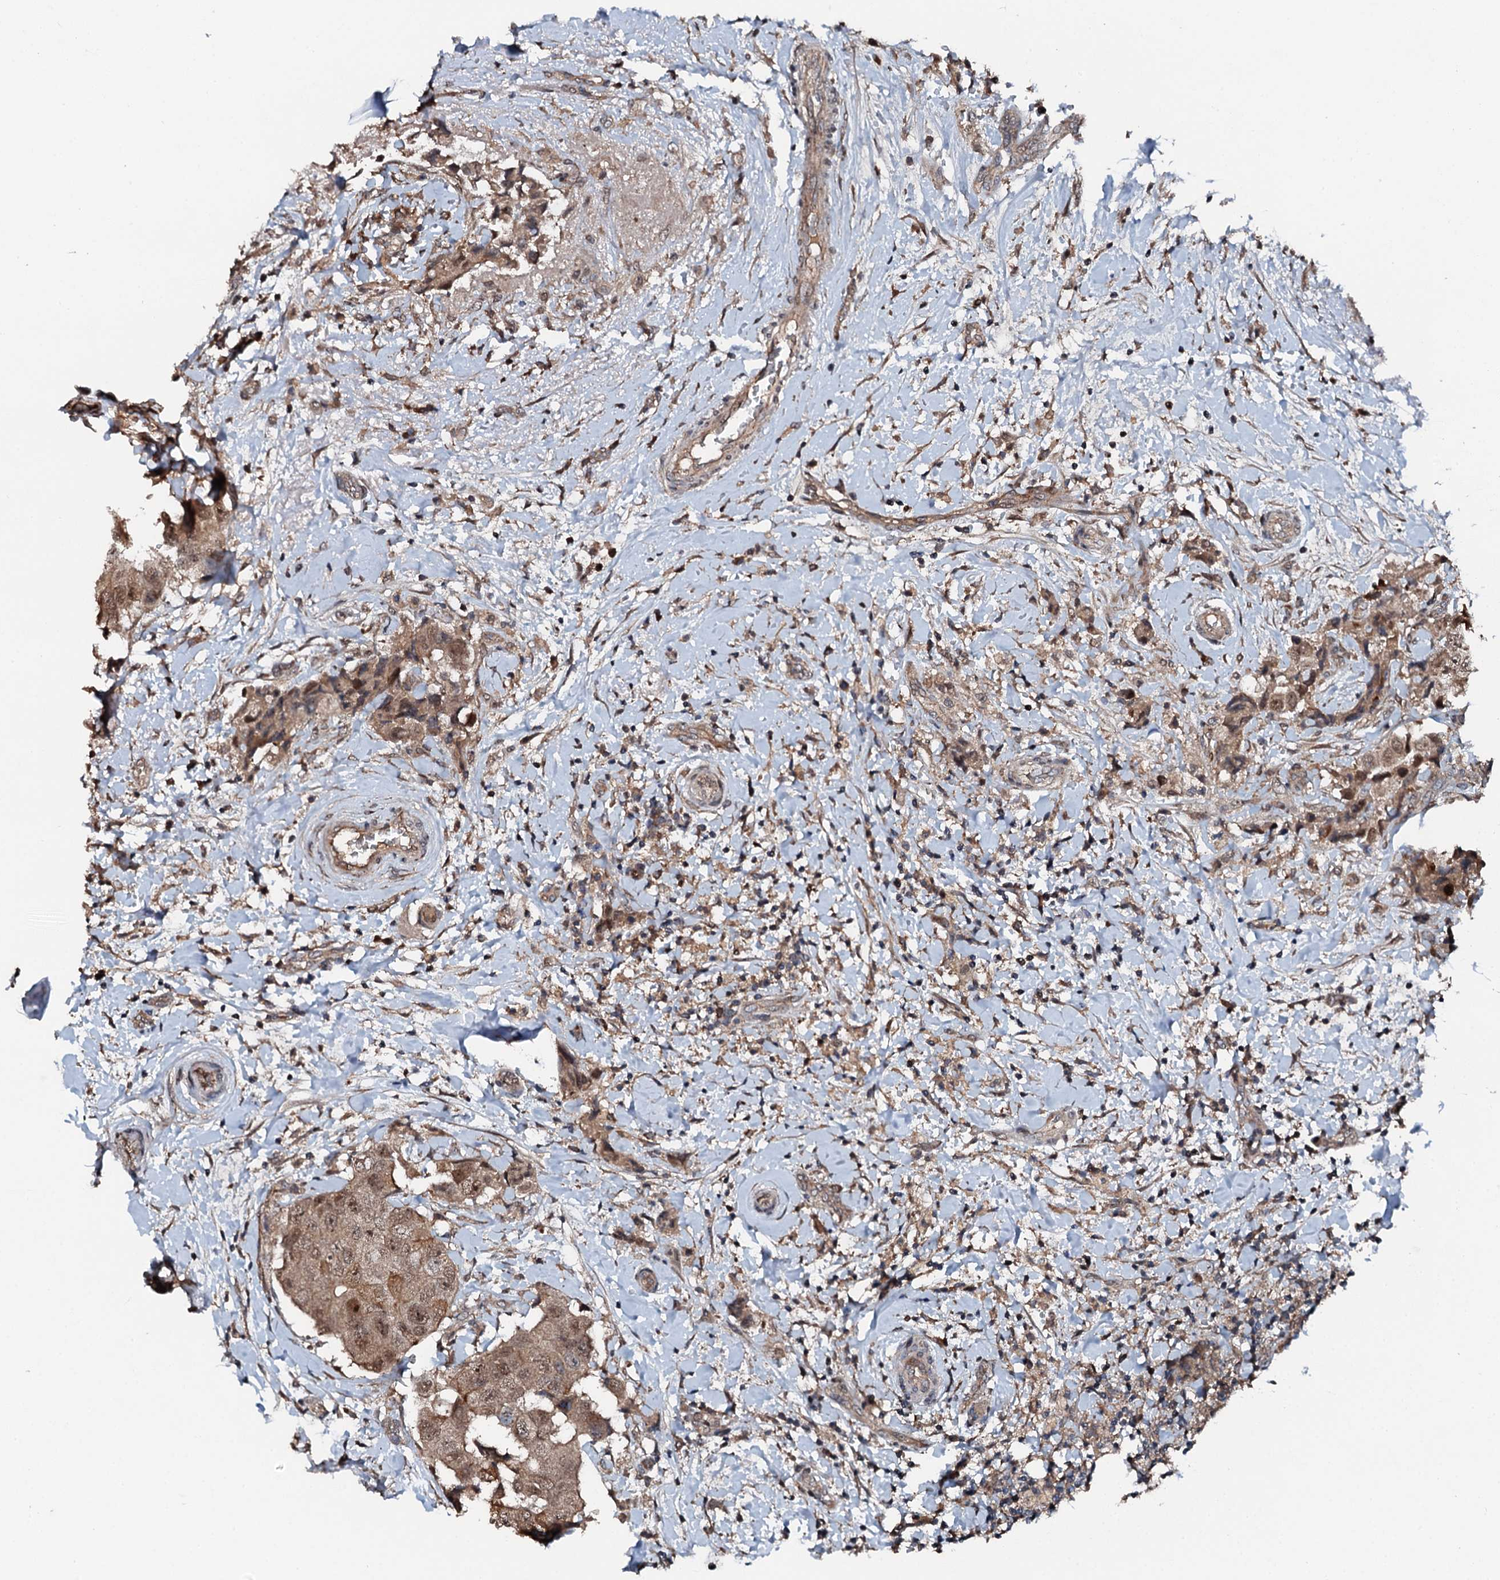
{"staining": {"intensity": "moderate", "quantity": ">75%", "location": "cytoplasmic/membranous,nuclear"}, "tissue": "breast cancer", "cell_type": "Tumor cells", "image_type": "cancer", "snomed": [{"axis": "morphology", "description": "Normal tissue, NOS"}, {"axis": "morphology", "description": "Duct carcinoma"}, {"axis": "topography", "description": "Breast"}], "caption": "Immunohistochemistry (DAB) staining of human breast cancer (invasive ductal carcinoma) displays moderate cytoplasmic/membranous and nuclear protein positivity in about >75% of tumor cells. The staining was performed using DAB to visualize the protein expression in brown, while the nuclei were stained in blue with hematoxylin (Magnification: 20x).", "gene": "FLYWCH1", "patient": {"sex": "female", "age": 62}}